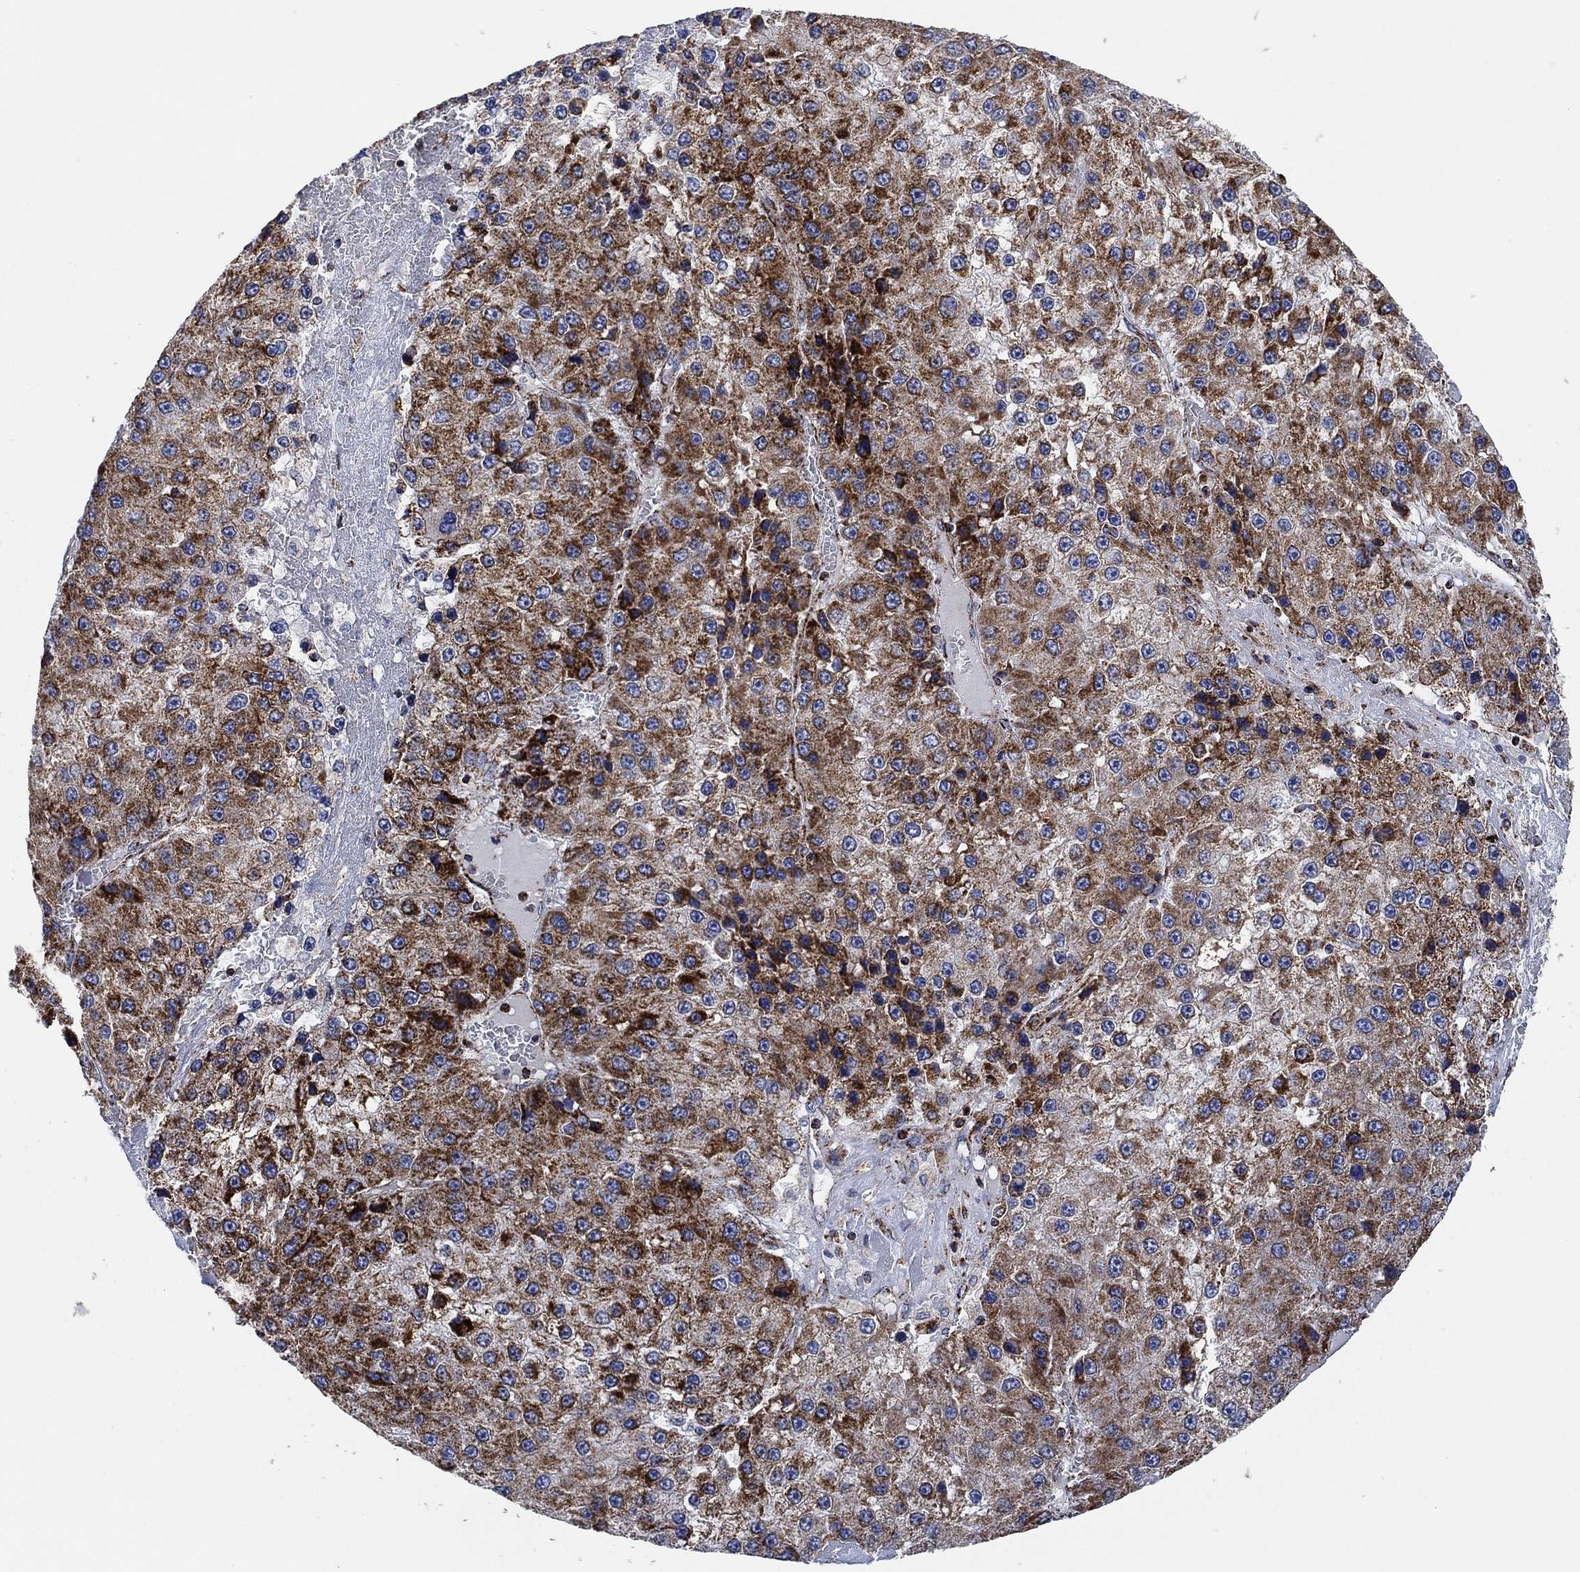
{"staining": {"intensity": "strong", "quantity": "25%-75%", "location": "cytoplasmic/membranous"}, "tissue": "liver cancer", "cell_type": "Tumor cells", "image_type": "cancer", "snomed": [{"axis": "morphology", "description": "Carcinoma, Hepatocellular, NOS"}, {"axis": "topography", "description": "Liver"}], "caption": "A high amount of strong cytoplasmic/membranous expression is identified in approximately 25%-75% of tumor cells in hepatocellular carcinoma (liver) tissue.", "gene": "NDUFS3", "patient": {"sex": "female", "age": 73}}